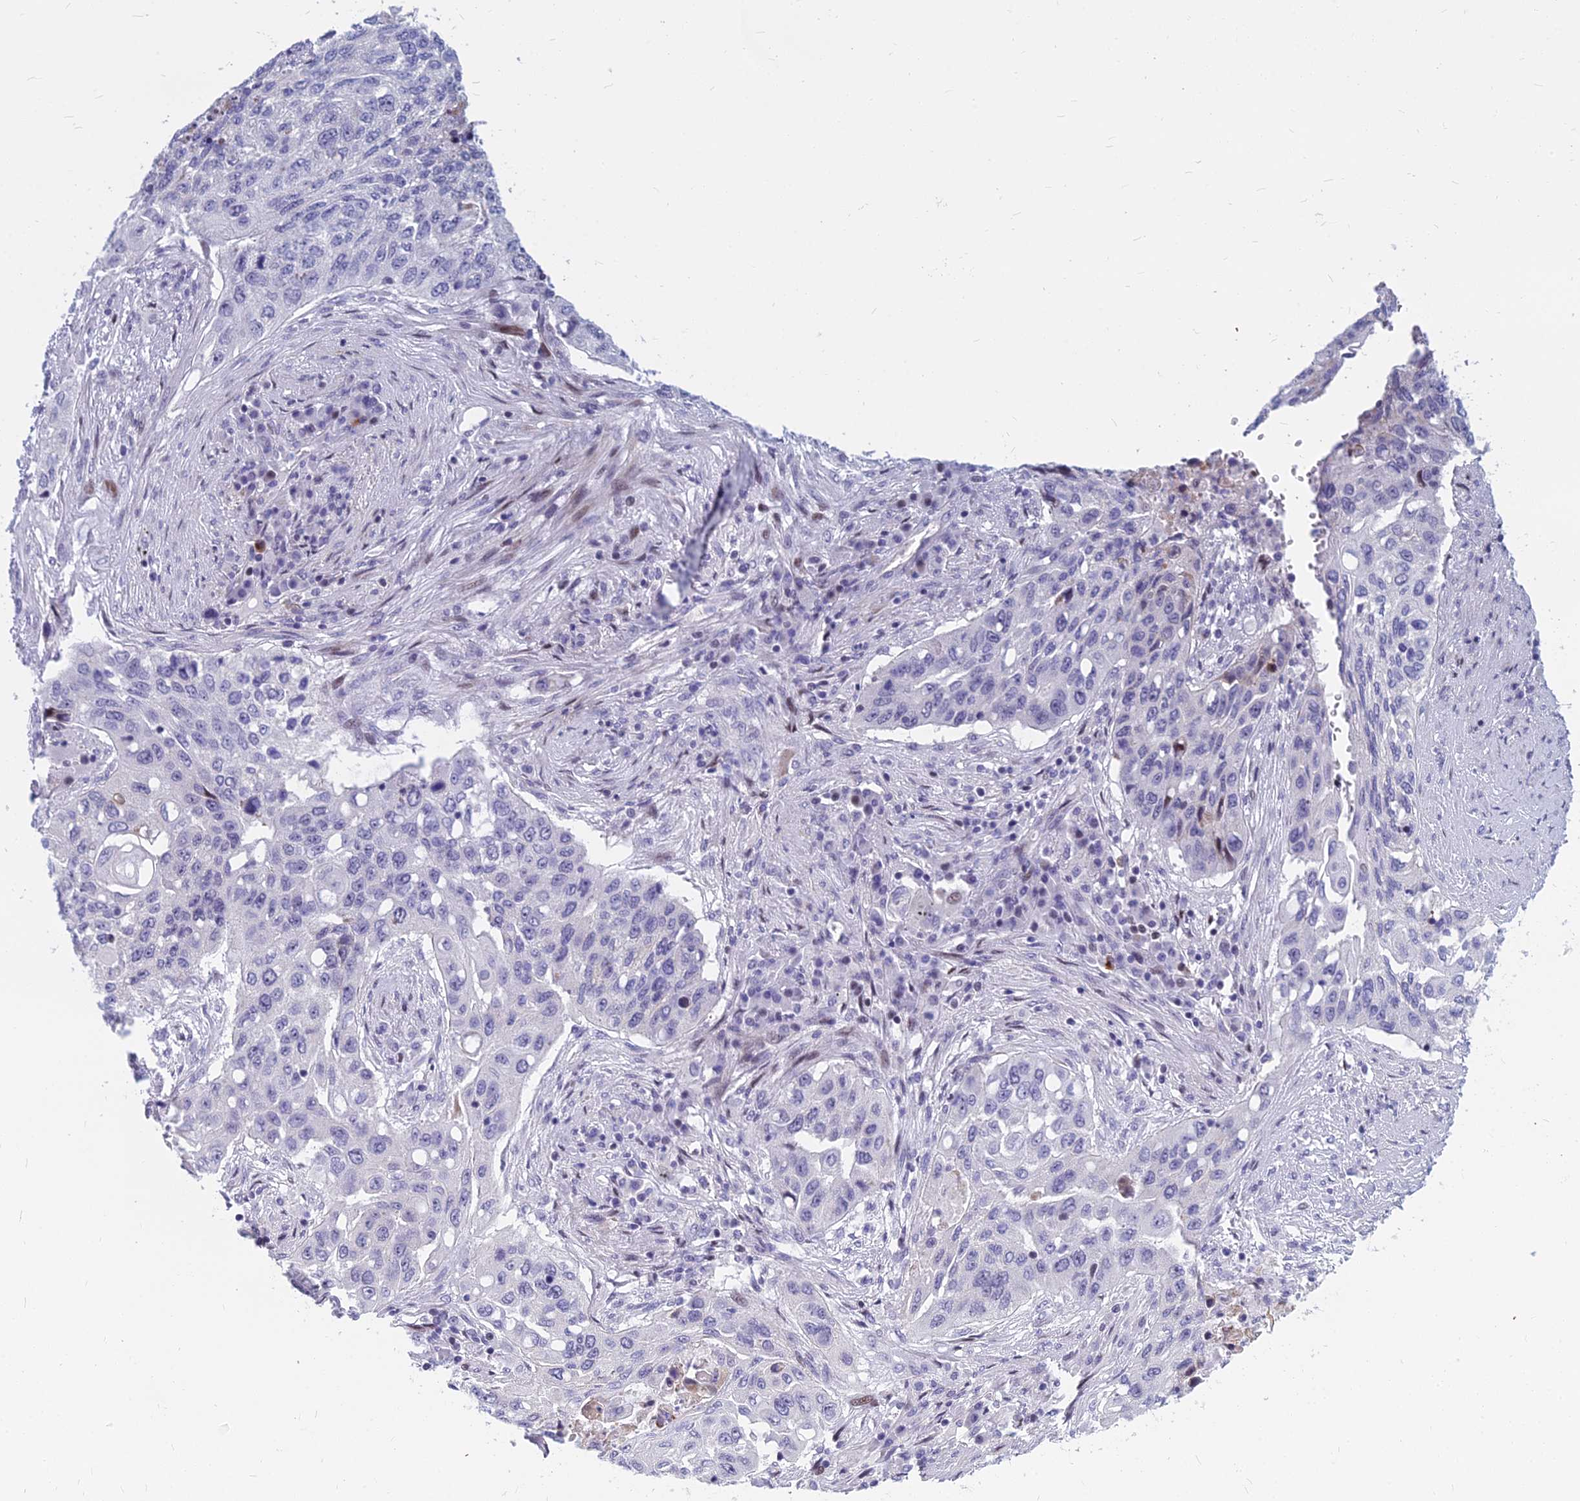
{"staining": {"intensity": "negative", "quantity": "none", "location": "none"}, "tissue": "lung cancer", "cell_type": "Tumor cells", "image_type": "cancer", "snomed": [{"axis": "morphology", "description": "Squamous cell carcinoma, NOS"}, {"axis": "topography", "description": "Lung"}], "caption": "Lung squamous cell carcinoma stained for a protein using IHC exhibits no staining tumor cells.", "gene": "MYBPC2", "patient": {"sex": "female", "age": 63}}